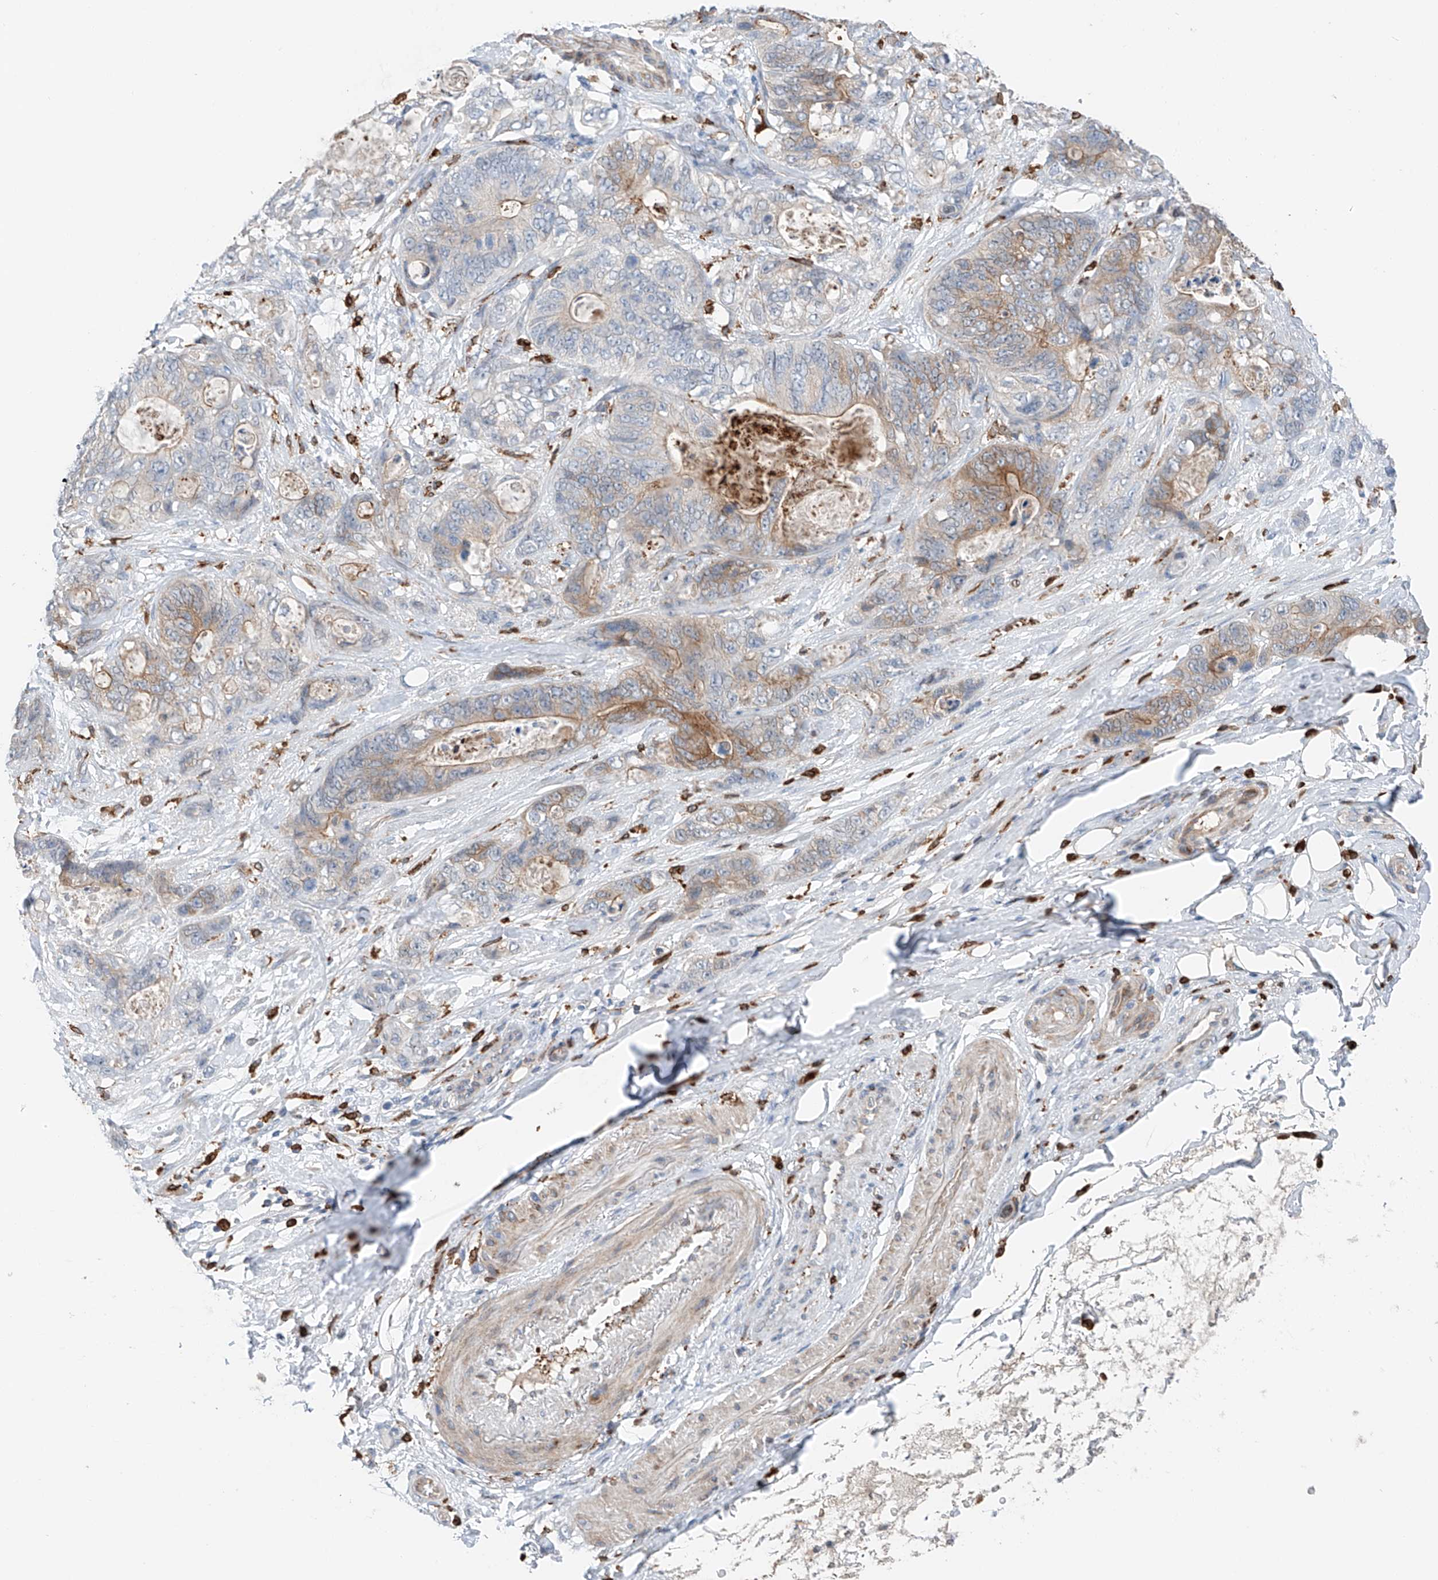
{"staining": {"intensity": "moderate", "quantity": "25%-75%", "location": "cytoplasmic/membranous"}, "tissue": "stomach cancer", "cell_type": "Tumor cells", "image_type": "cancer", "snomed": [{"axis": "morphology", "description": "Normal tissue, NOS"}, {"axis": "morphology", "description": "Adenocarcinoma, NOS"}, {"axis": "topography", "description": "Stomach"}], "caption": "Protein expression by immunohistochemistry demonstrates moderate cytoplasmic/membranous staining in approximately 25%-75% of tumor cells in stomach cancer (adenocarcinoma).", "gene": "TBXAS1", "patient": {"sex": "female", "age": 89}}